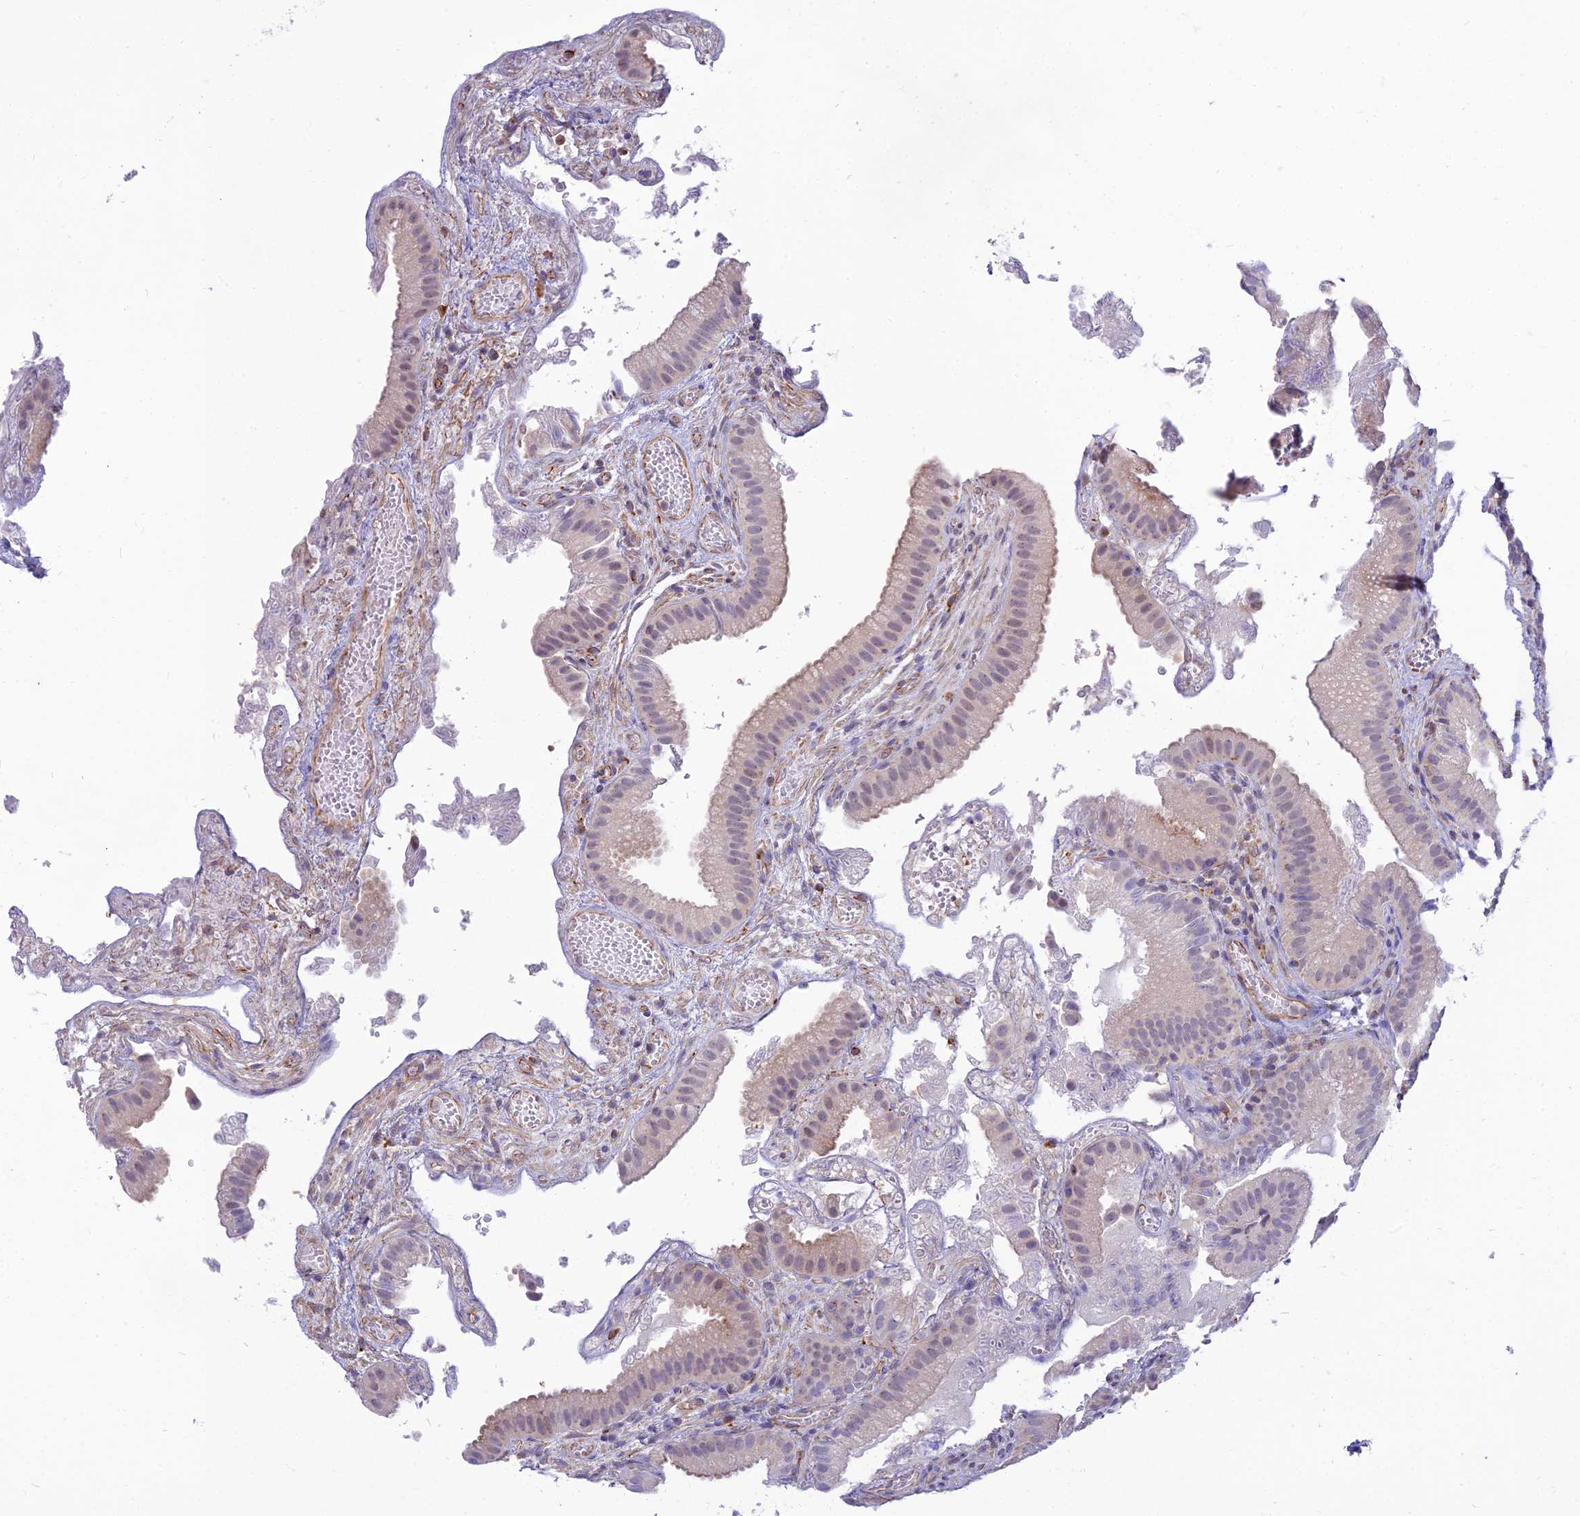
{"staining": {"intensity": "negative", "quantity": "none", "location": "none"}, "tissue": "gallbladder", "cell_type": "Glandular cells", "image_type": "normal", "snomed": [{"axis": "morphology", "description": "Normal tissue, NOS"}, {"axis": "topography", "description": "Gallbladder"}], "caption": "IHC micrograph of normal gallbladder stained for a protein (brown), which displays no staining in glandular cells. (DAB (3,3'-diaminobenzidine) IHC visualized using brightfield microscopy, high magnification).", "gene": "SAPCD2", "patient": {"sex": "female", "age": 30}}